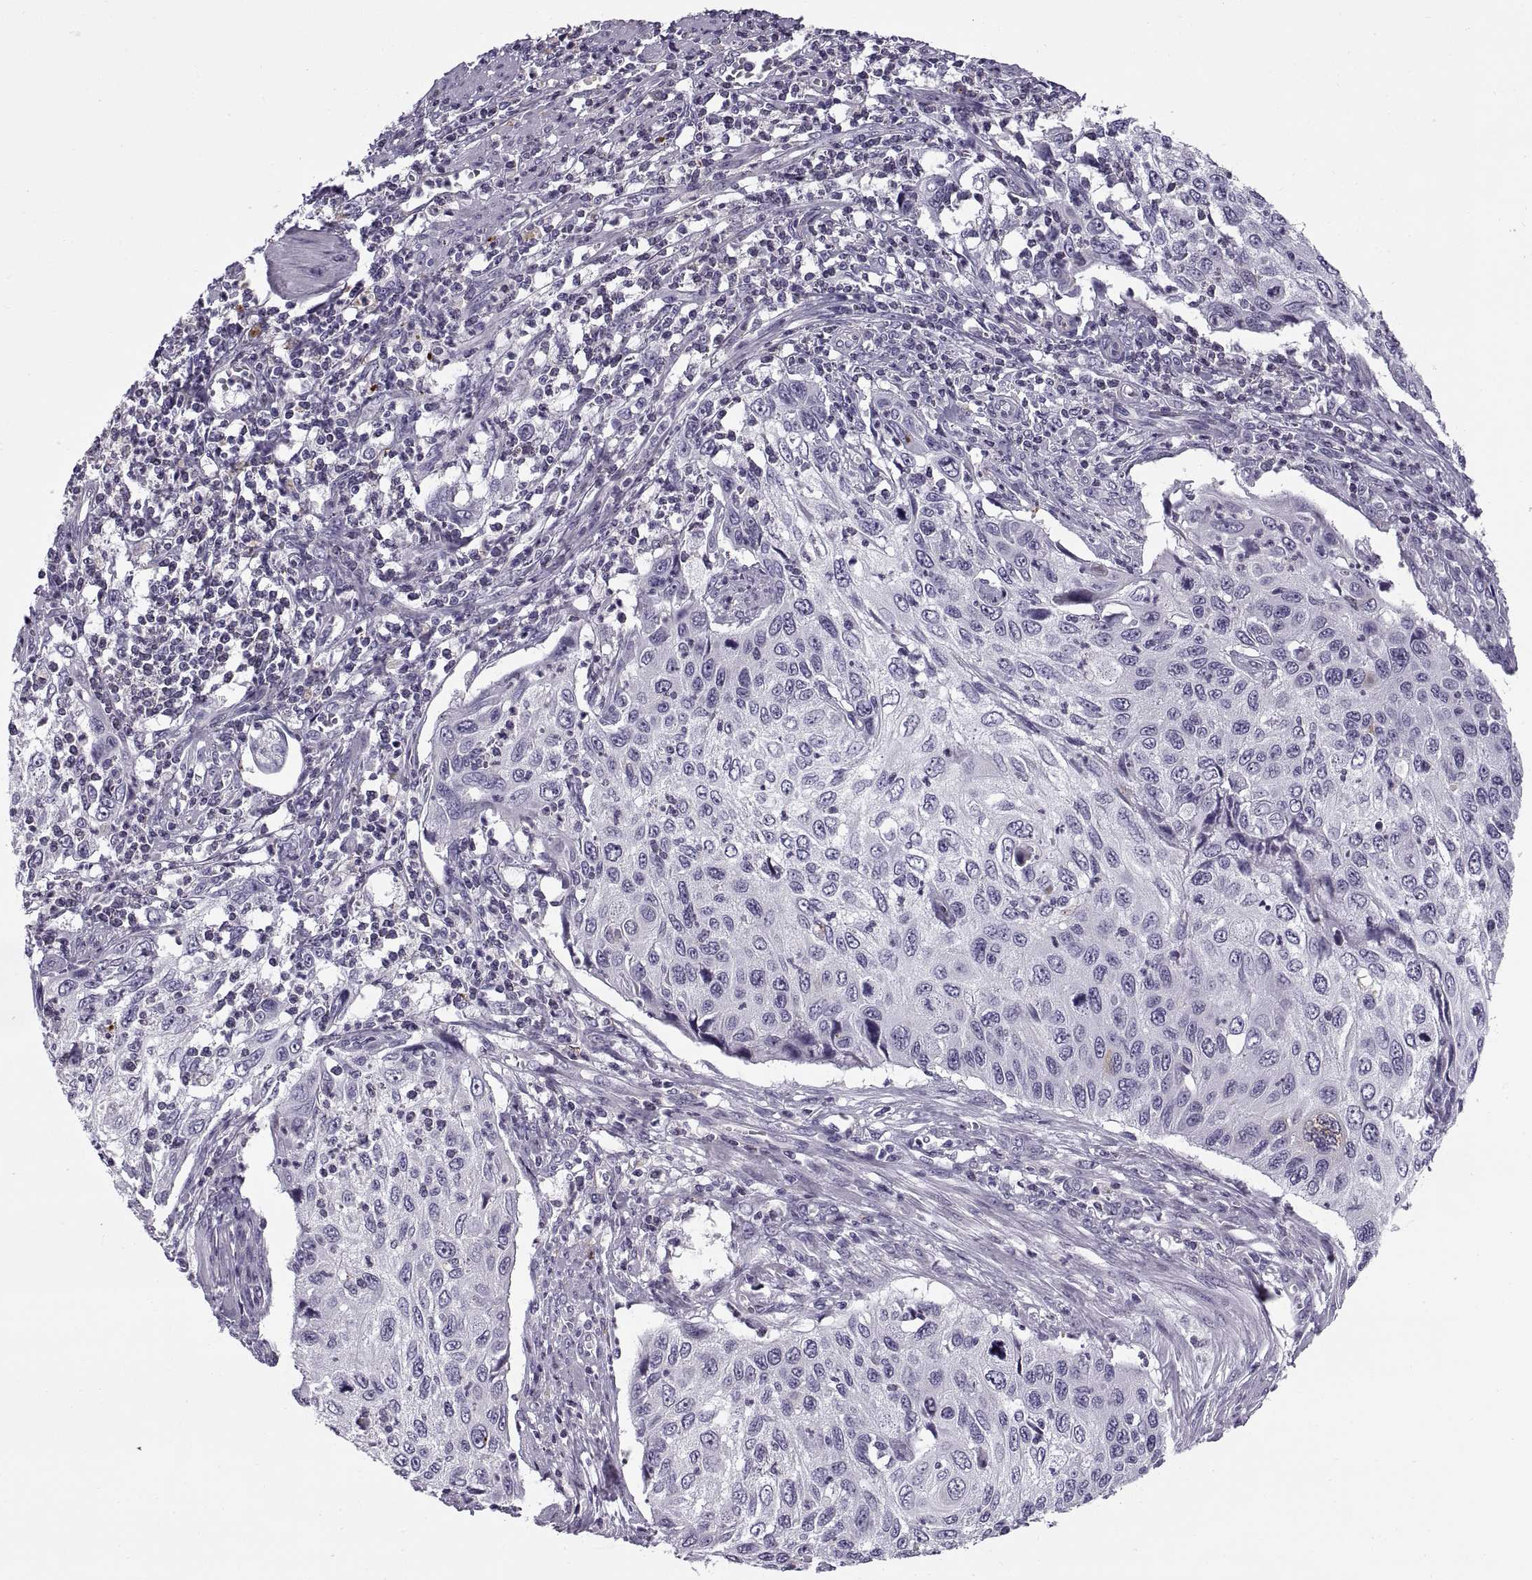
{"staining": {"intensity": "negative", "quantity": "none", "location": "none"}, "tissue": "cervical cancer", "cell_type": "Tumor cells", "image_type": "cancer", "snomed": [{"axis": "morphology", "description": "Squamous cell carcinoma, NOS"}, {"axis": "topography", "description": "Cervix"}], "caption": "An immunohistochemistry (IHC) photomicrograph of cervical squamous cell carcinoma is shown. There is no staining in tumor cells of cervical squamous cell carcinoma.", "gene": "CALCR", "patient": {"sex": "female", "age": 70}}